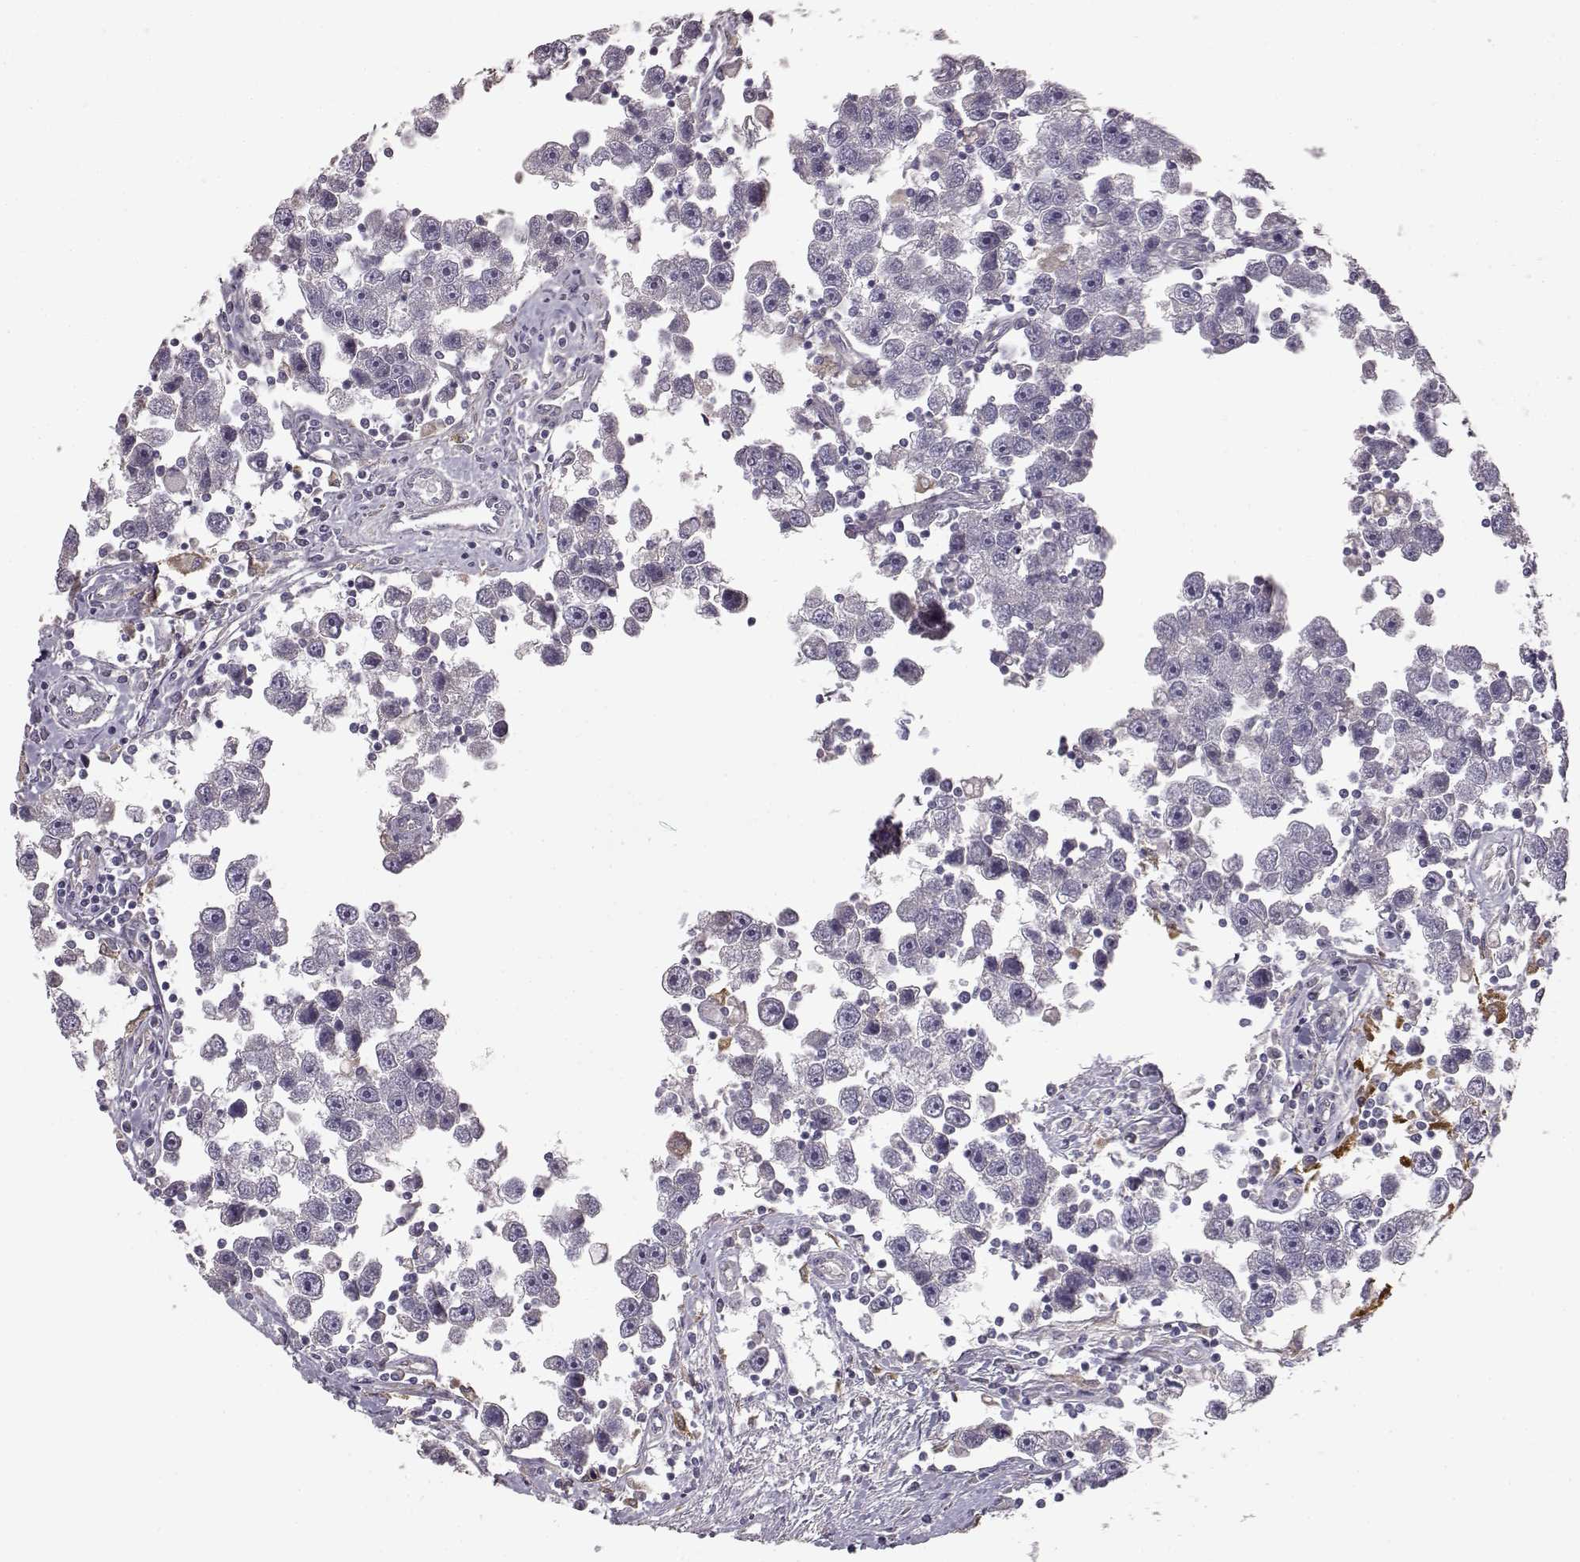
{"staining": {"intensity": "negative", "quantity": "none", "location": "none"}, "tissue": "testis cancer", "cell_type": "Tumor cells", "image_type": "cancer", "snomed": [{"axis": "morphology", "description": "Seminoma, NOS"}, {"axis": "topography", "description": "Testis"}], "caption": "The immunohistochemistry micrograph has no significant expression in tumor cells of seminoma (testis) tissue.", "gene": "GHR", "patient": {"sex": "male", "age": 30}}